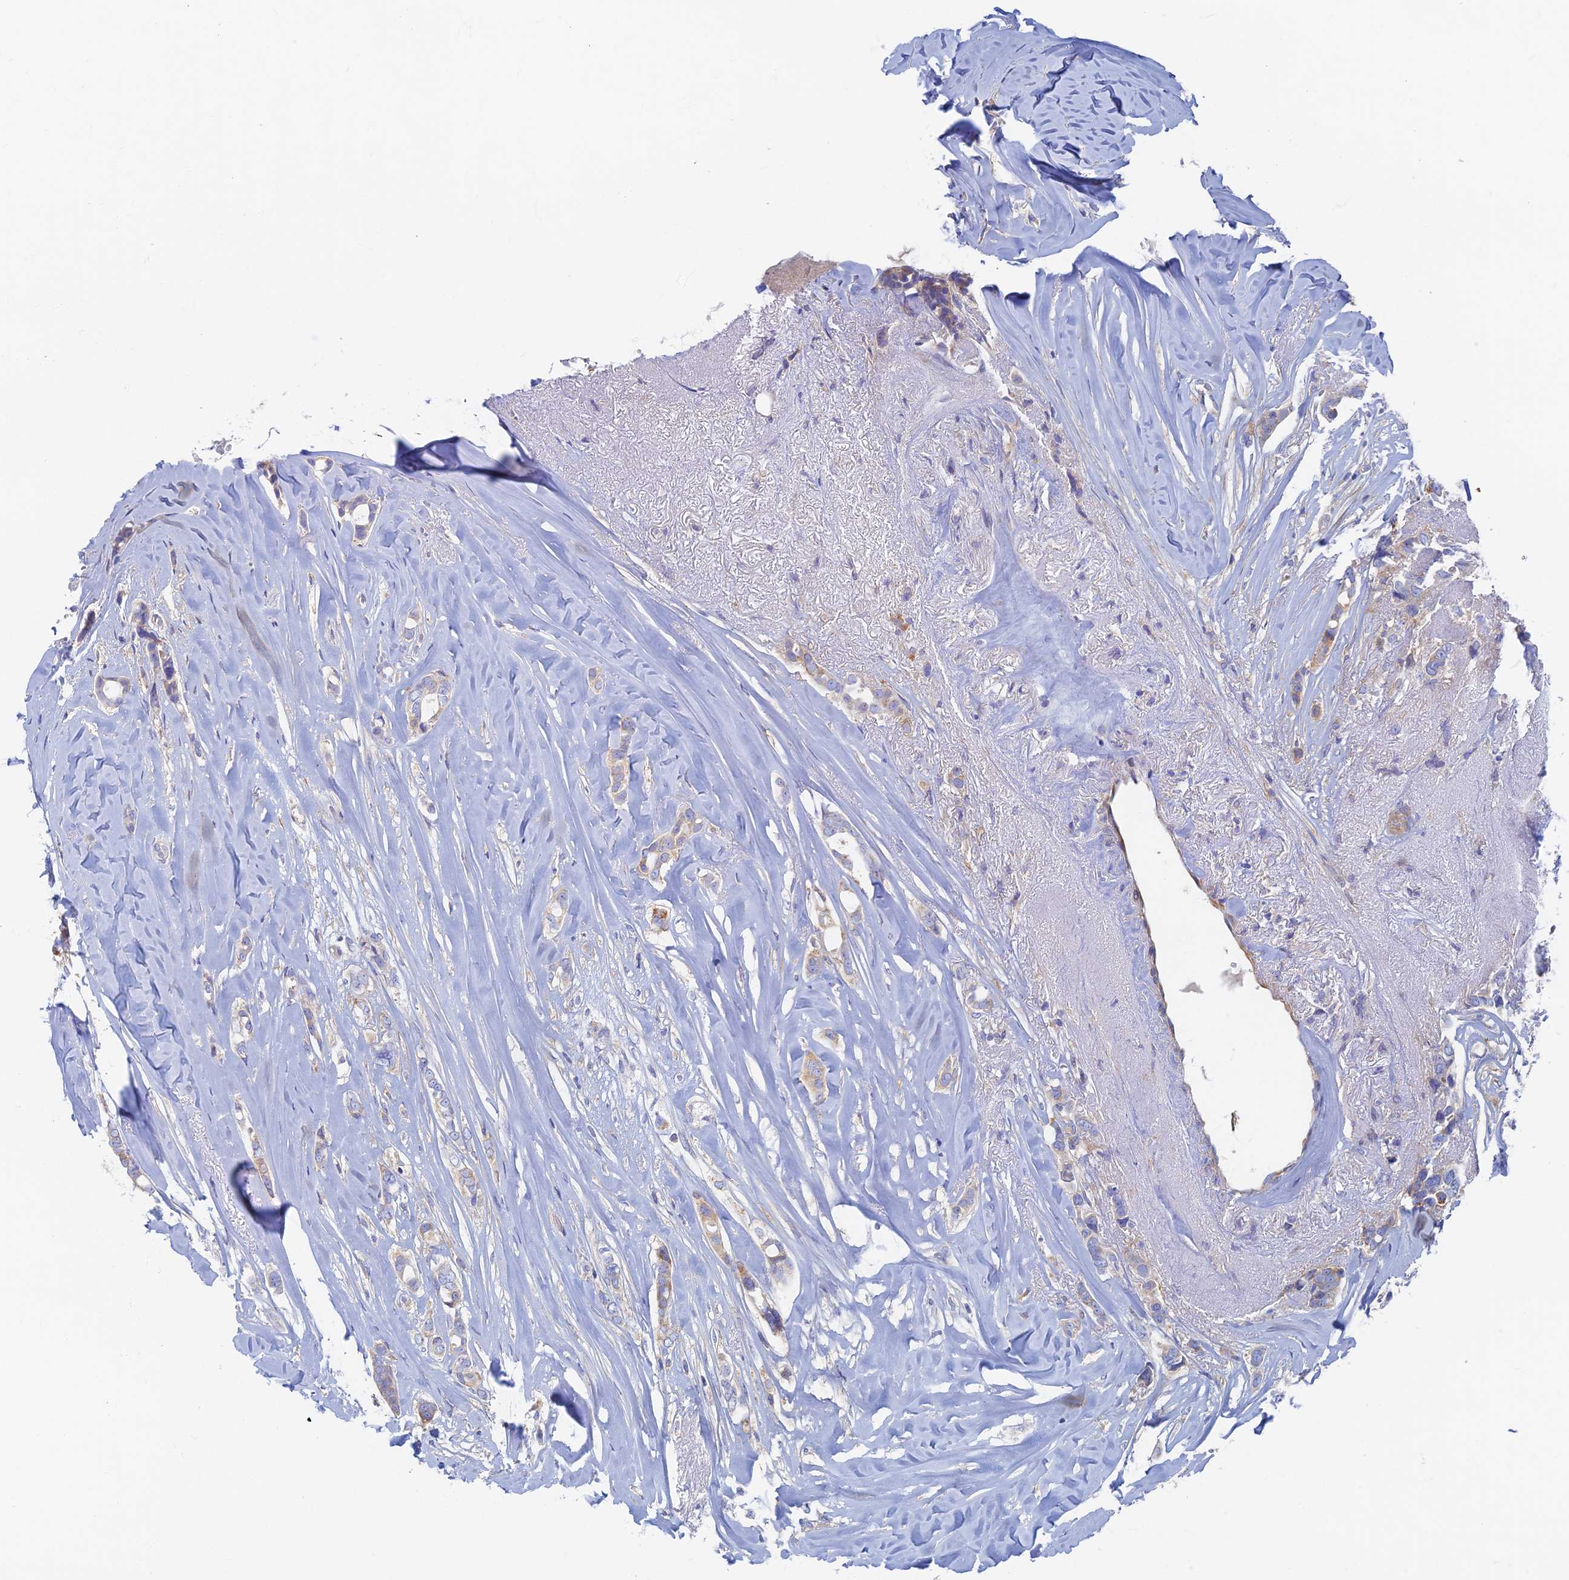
{"staining": {"intensity": "moderate", "quantity": "<25%", "location": "cytoplasmic/membranous"}, "tissue": "breast cancer", "cell_type": "Tumor cells", "image_type": "cancer", "snomed": [{"axis": "morphology", "description": "Lobular carcinoma"}, {"axis": "topography", "description": "Breast"}], "caption": "Breast cancer (lobular carcinoma) stained with immunohistochemistry displays moderate cytoplasmic/membranous positivity in approximately <25% of tumor cells. (IHC, brightfield microscopy, high magnification).", "gene": "TMEM44", "patient": {"sex": "female", "age": 51}}